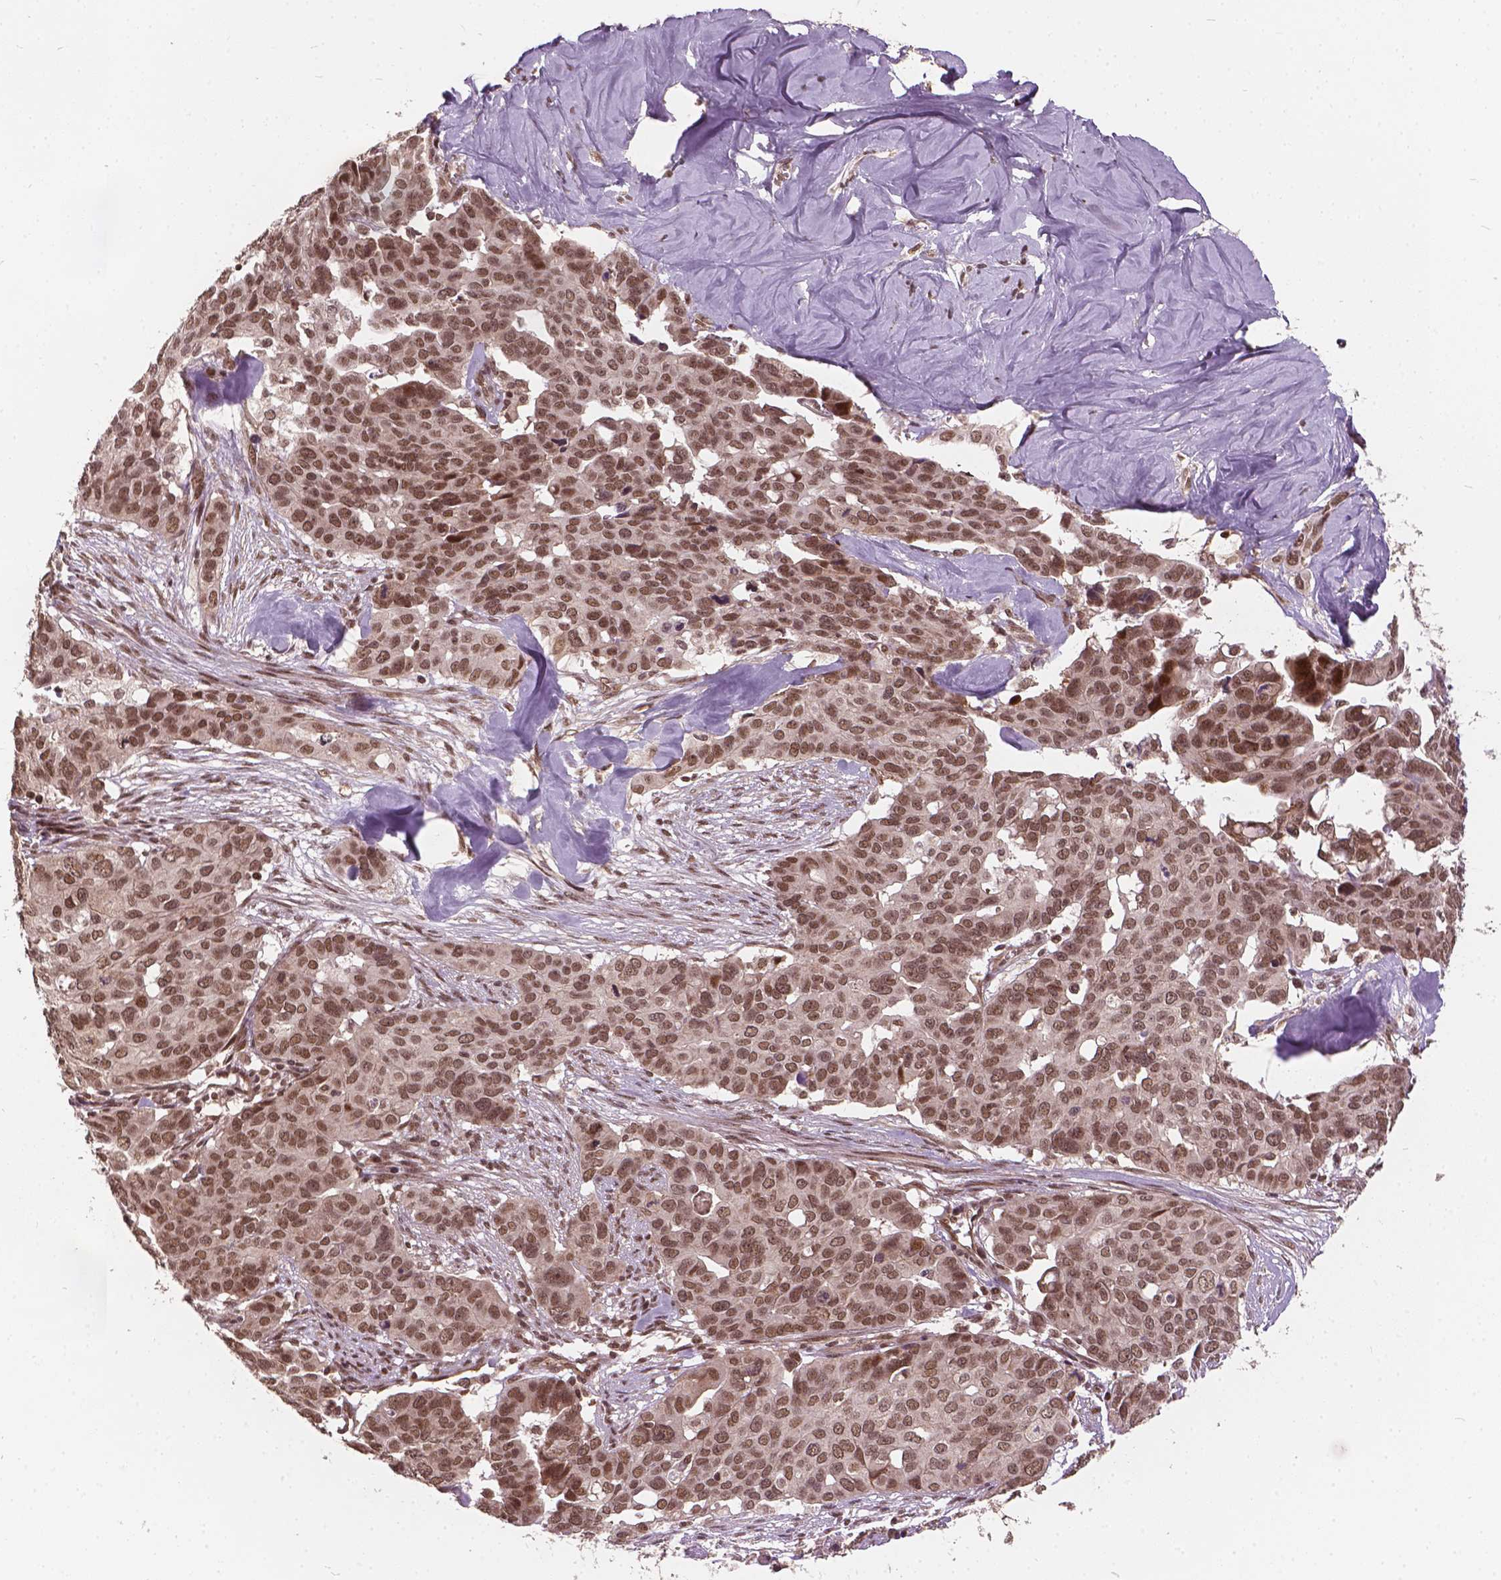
{"staining": {"intensity": "moderate", "quantity": ">75%", "location": "nuclear"}, "tissue": "ovarian cancer", "cell_type": "Tumor cells", "image_type": "cancer", "snomed": [{"axis": "morphology", "description": "Carcinoma, endometroid"}, {"axis": "topography", "description": "Ovary"}], "caption": "Human ovarian endometroid carcinoma stained with a protein marker demonstrates moderate staining in tumor cells.", "gene": "GPS2", "patient": {"sex": "female", "age": 78}}